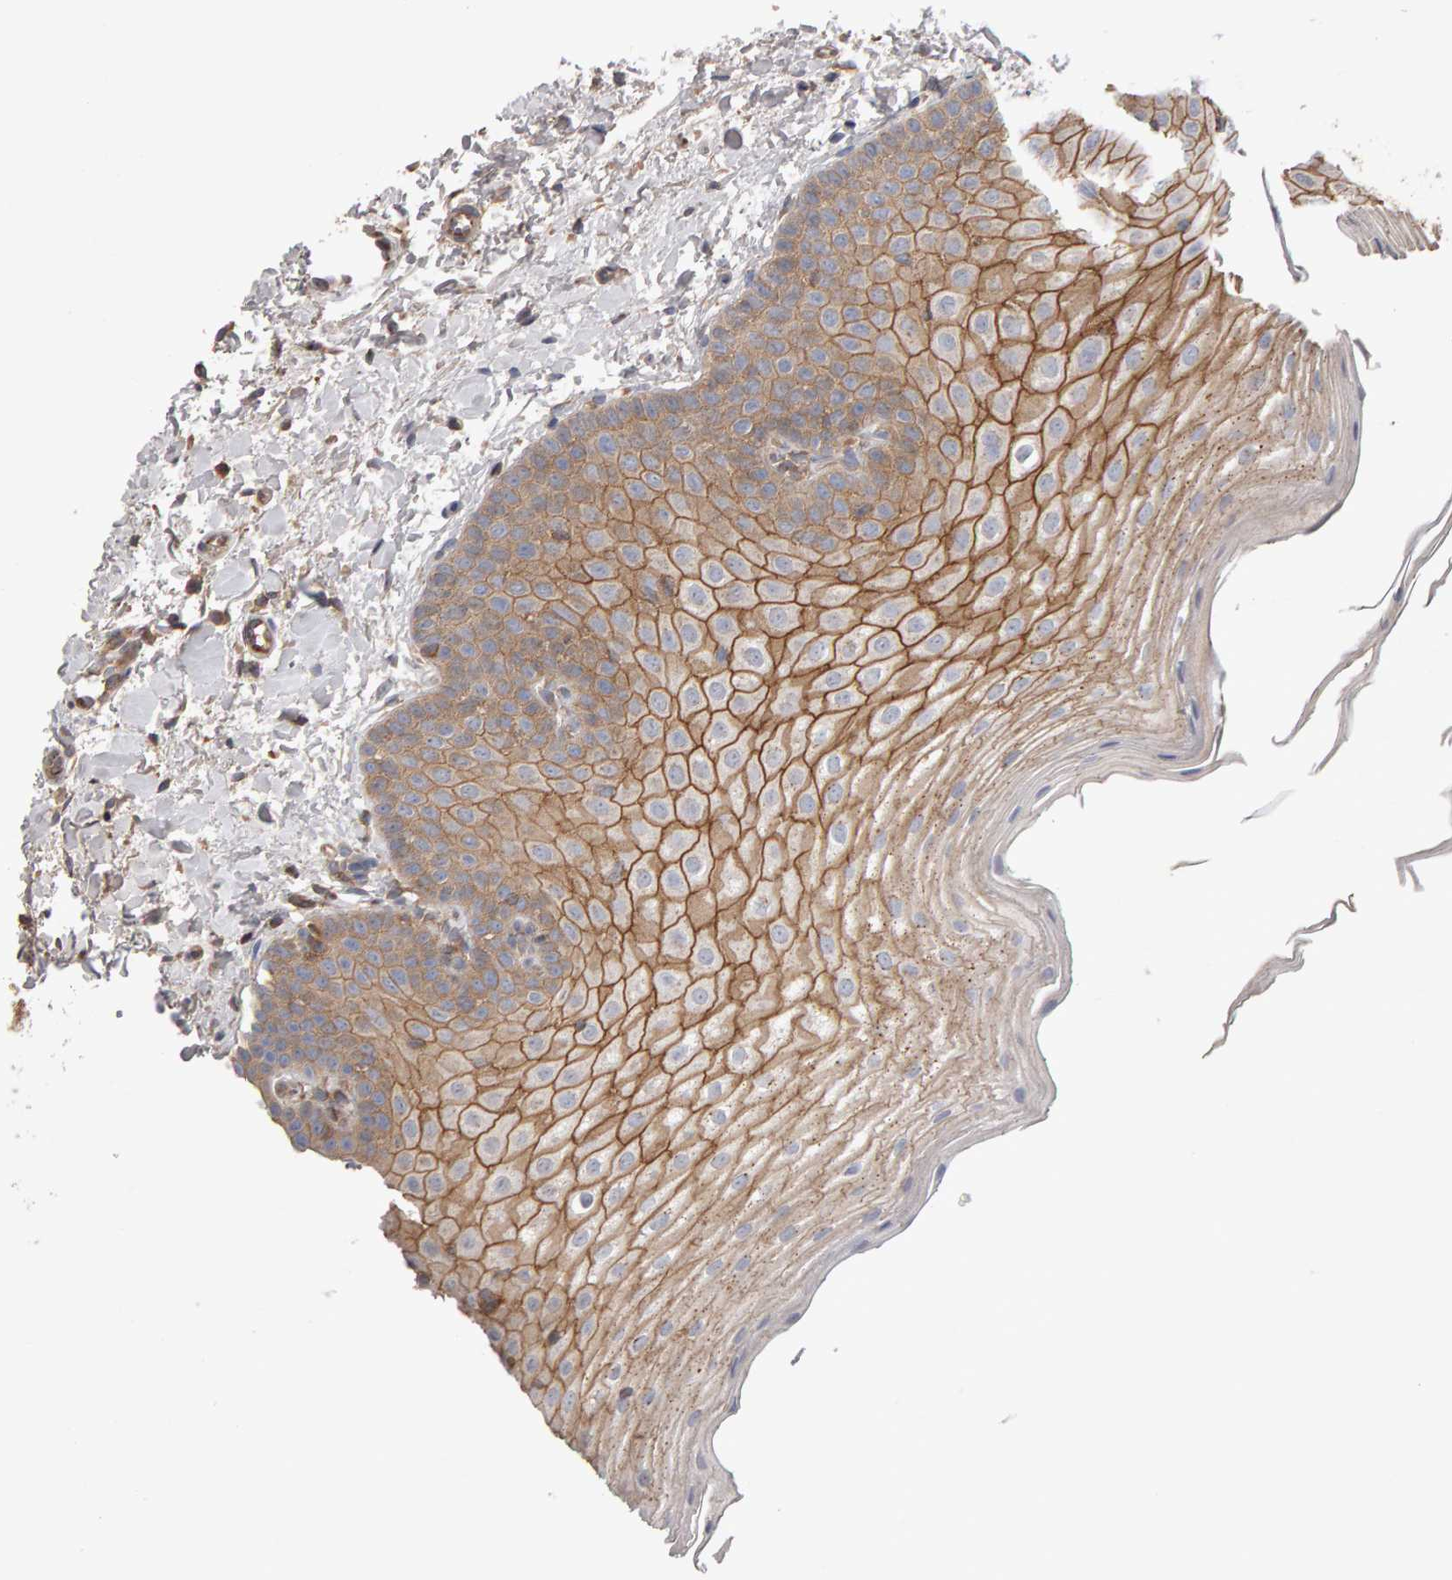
{"staining": {"intensity": "moderate", "quantity": ">75%", "location": "cytoplasmic/membranous"}, "tissue": "oral mucosa", "cell_type": "Squamous epithelial cells", "image_type": "normal", "snomed": [{"axis": "morphology", "description": "Normal tissue, NOS"}, {"axis": "topography", "description": "Skin"}, {"axis": "topography", "description": "Oral tissue"}], "caption": "This photomicrograph reveals immunohistochemistry staining of normal oral mucosa, with medium moderate cytoplasmic/membranous expression in approximately >75% of squamous epithelial cells.", "gene": "PGS1", "patient": {"sex": "male", "age": 84}}